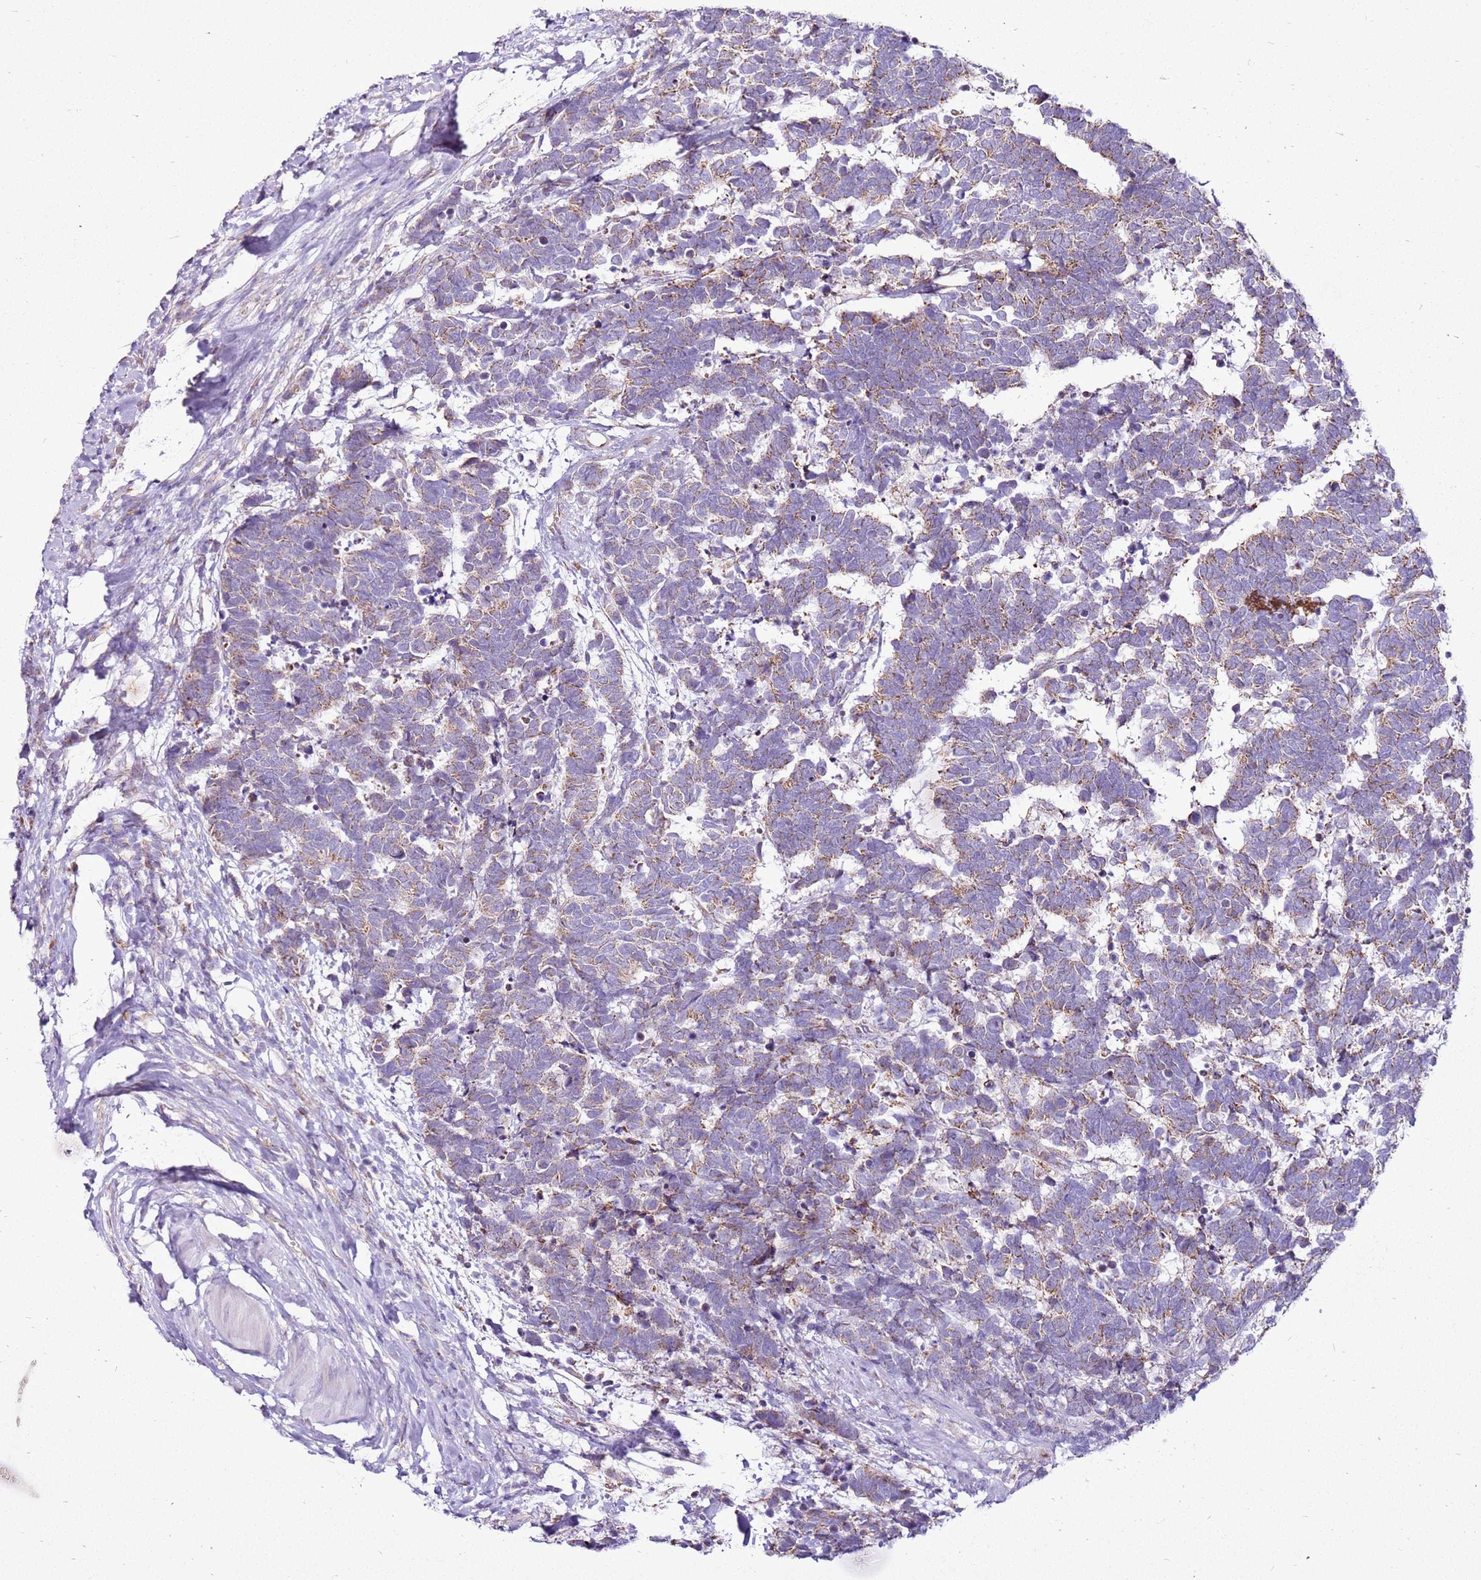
{"staining": {"intensity": "moderate", "quantity": "25%-75%", "location": "cytoplasmic/membranous"}, "tissue": "carcinoid", "cell_type": "Tumor cells", "image_type": "cancer", "snomed": [{"axis": "morphology", "description": "Carcinoma, NOS"}, {"axis": "morphology", "description": "Carcinoid, malignant, NOS"}, {"axis": "topography", "description": "Urinary bladder"}], "caption": "A histopathology image of malignant carcinoid stained for a protein displays moderate cytoplasmic/membranous brown staining in tumor cells. (IHC, brightfield microscopy, high magnification).", "gene": "MRPL36", "patient": {"sex": "male", "age": 57}}